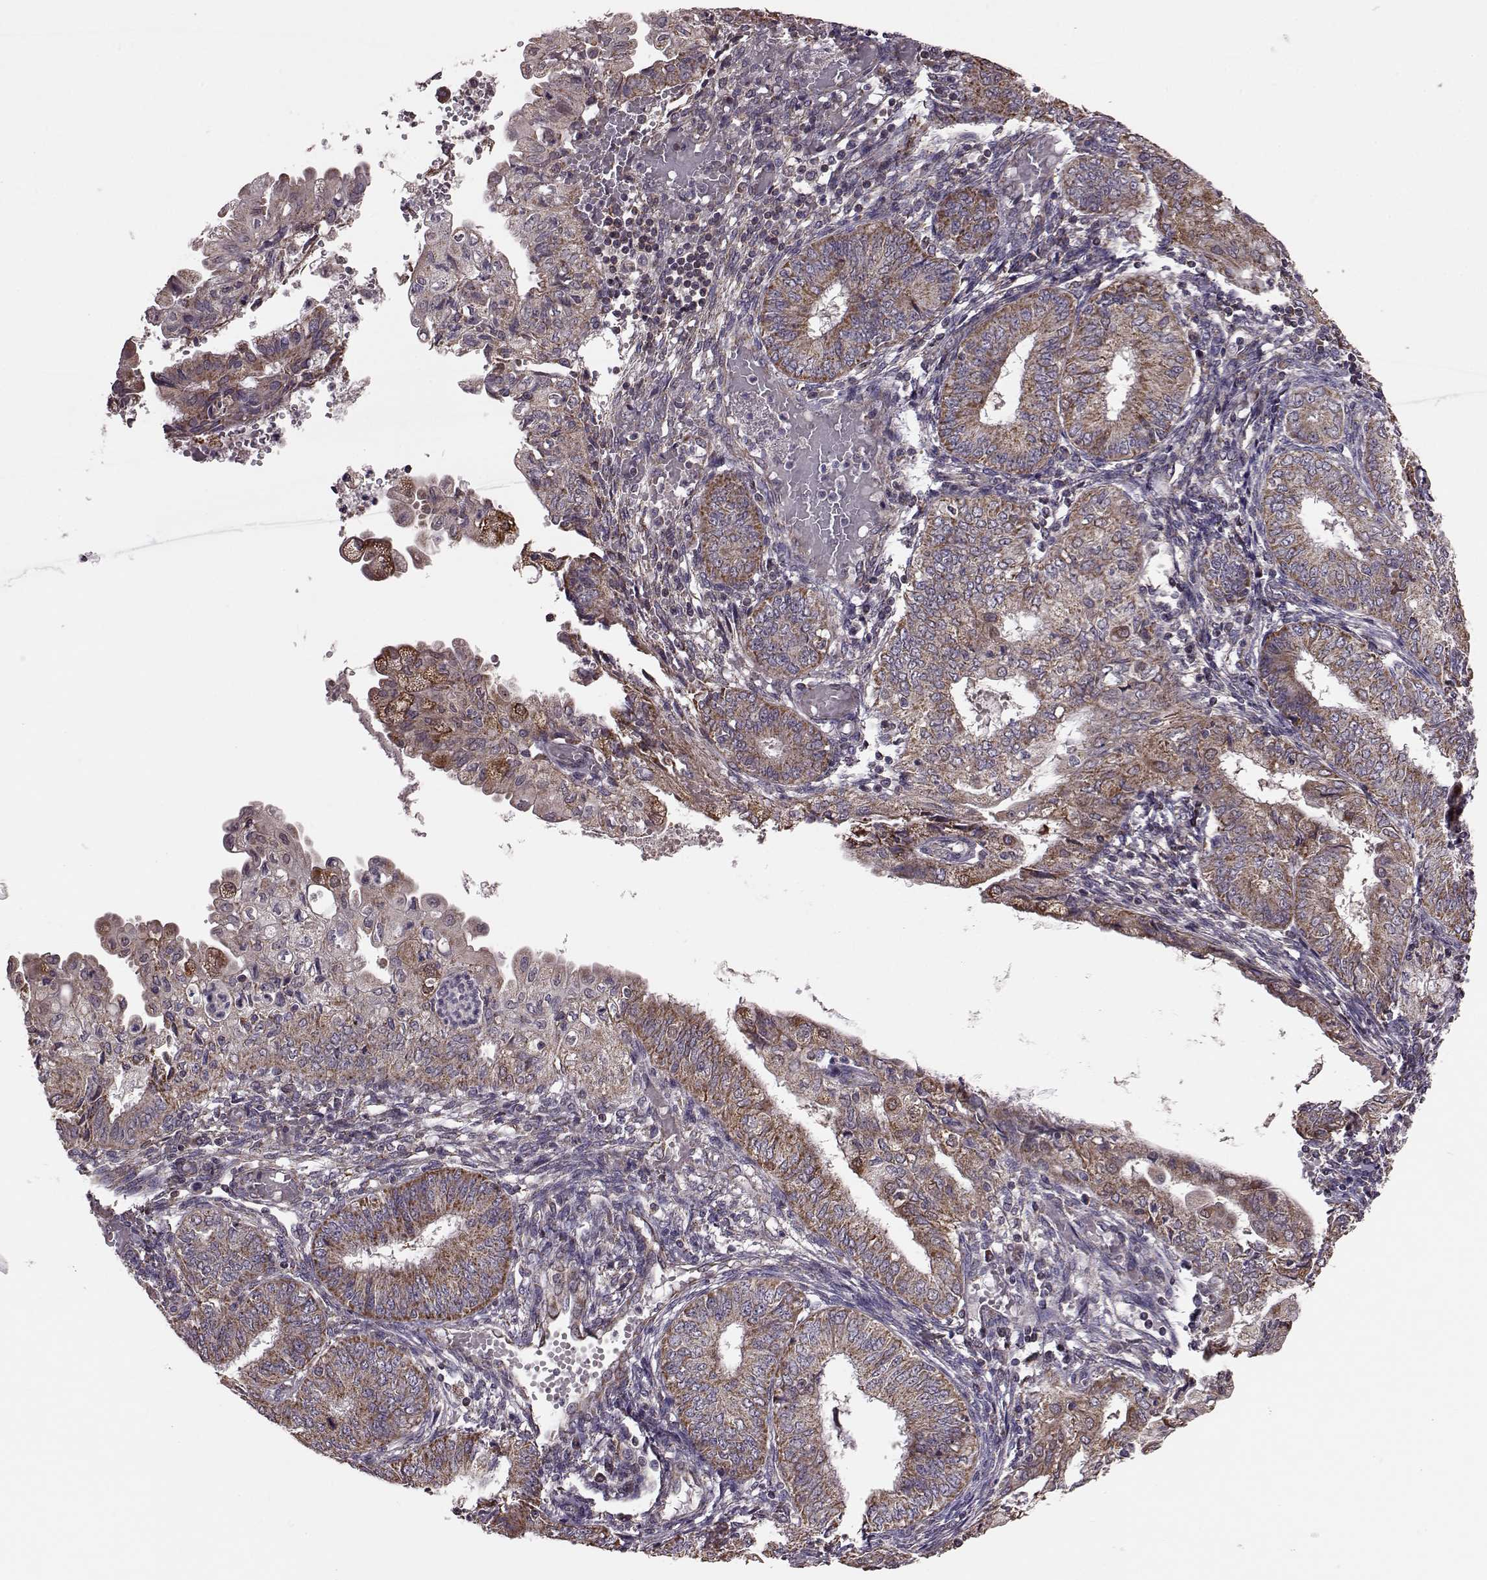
{"staining": {"intensity": "moderate", "quantity": ">75%", "location": "cytoplasmic/membranous"}, "tissue": "endometrial cancer", "cell_type": "Tumor cells", "image_type": "cancer", "snomed": [{"axis": "morphology", "description": "Adenocarcinoma, NOS"}, {"axis": "topography", "description": "Endometrium"}], "caption": "A medium amount of moderate cytoplasmic/membranous positivity is appreciated in approximately >75% of tumor cells in adenocarcinoma (endometrial) tissue.", "gene": "PUDP", "patient": {"sex": "female", "age": 68}}